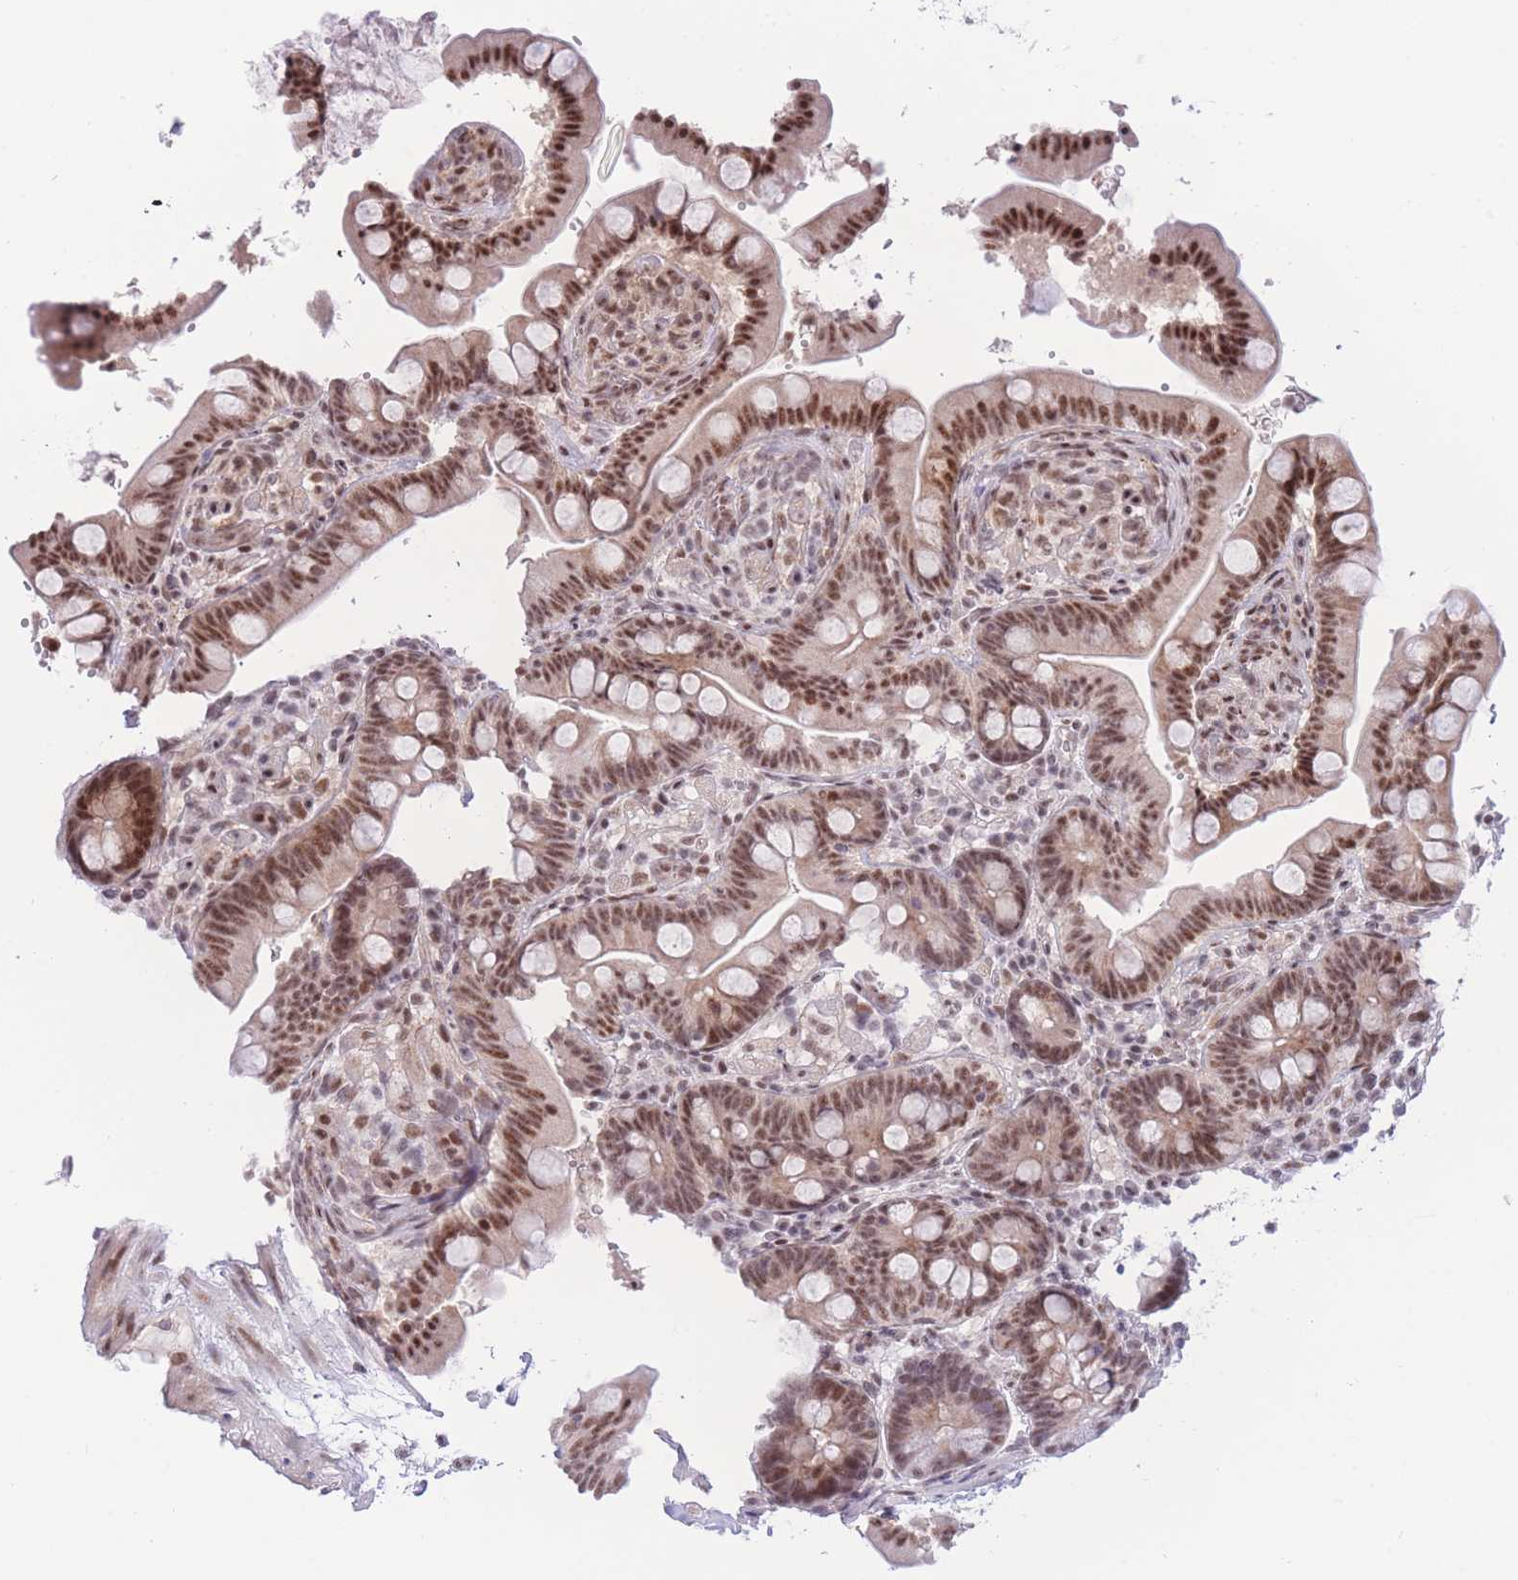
{"staining": {"intensity": "weak", "quantity": ">75%", "location": "nuclear"}, "tissue": "colon", "cell_type": "Endothelial cells", "image_type": "normal", "snomed": [{"axis": "morphology", "description": "Normal tissue, NOS"}, {"axis": "topography", "description": "Smooth muscle"}, {"axis": "topography", "description": "Colon"}], "caption": "Protein analysis of normal colon shows weak nuclear positivity in approximately >75% of endothelial cells. (DAB = brown stain, brightfield microscopy at high magnification).", "gene": "PCIF1", "patient": {"sex": "male", "age": 73}}